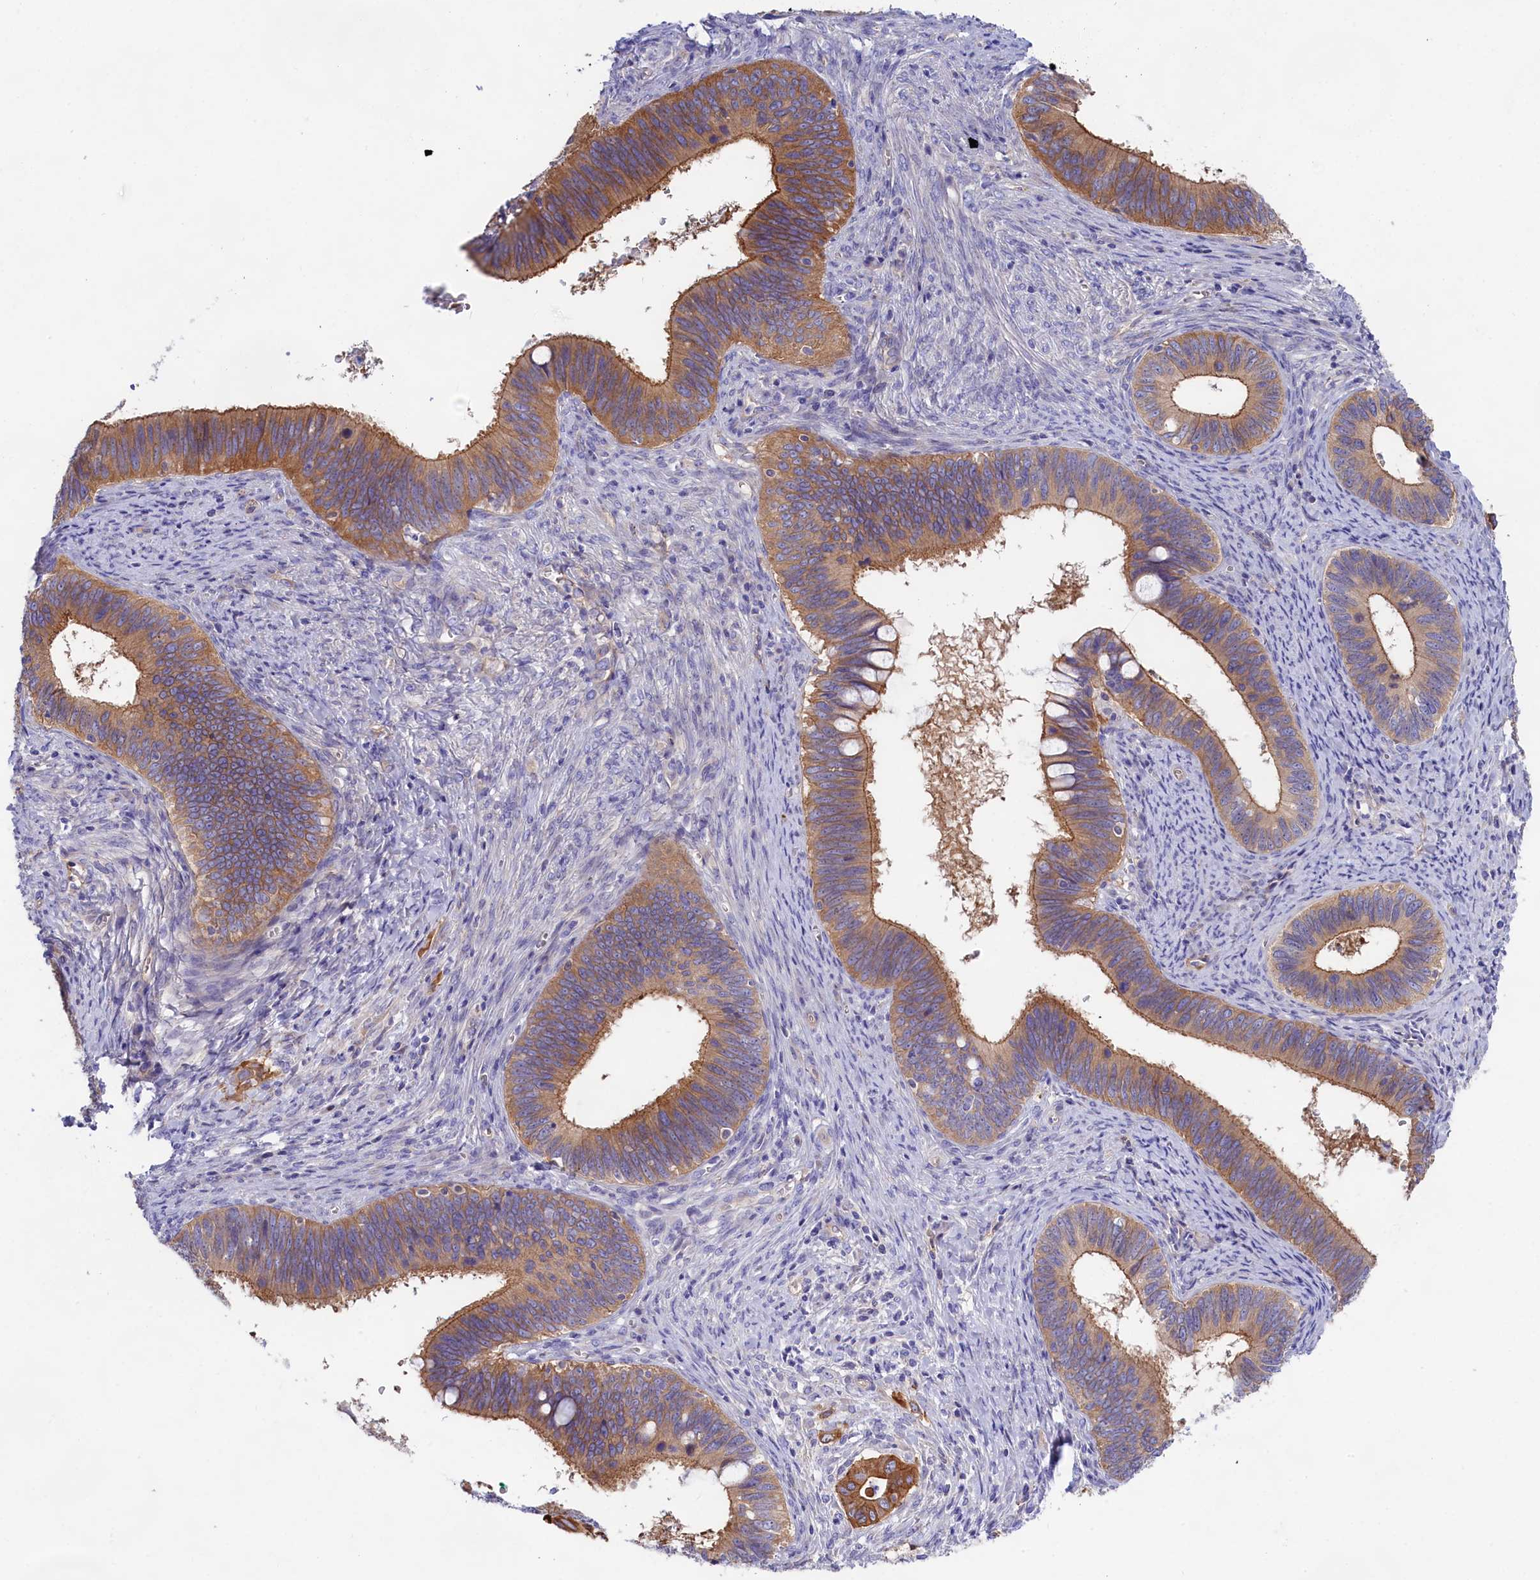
{"staining": {"intensity": "strong", "quantity": ">75%", "location": "cytoplasmic/membranous"}, "tissue": "cervical cancer", "cell_type": "Tumor cells", "image_type": "cancer", "snomed": [{"axis": "morphology", "description": "Adenocarcinoma, NOS"}, {"axis": "topography", "description": "Cervix"}], "caption": "DAB (3,3'-diaminobenzidine) immunohistochemical staining of adenocarcinoma (cervical) shows strong cytoplasmic/membranous protein positivity in about >75% of tumor cells.", "gene": "PPP1R13L", "patient": {"sex": "female", "age": 42}}